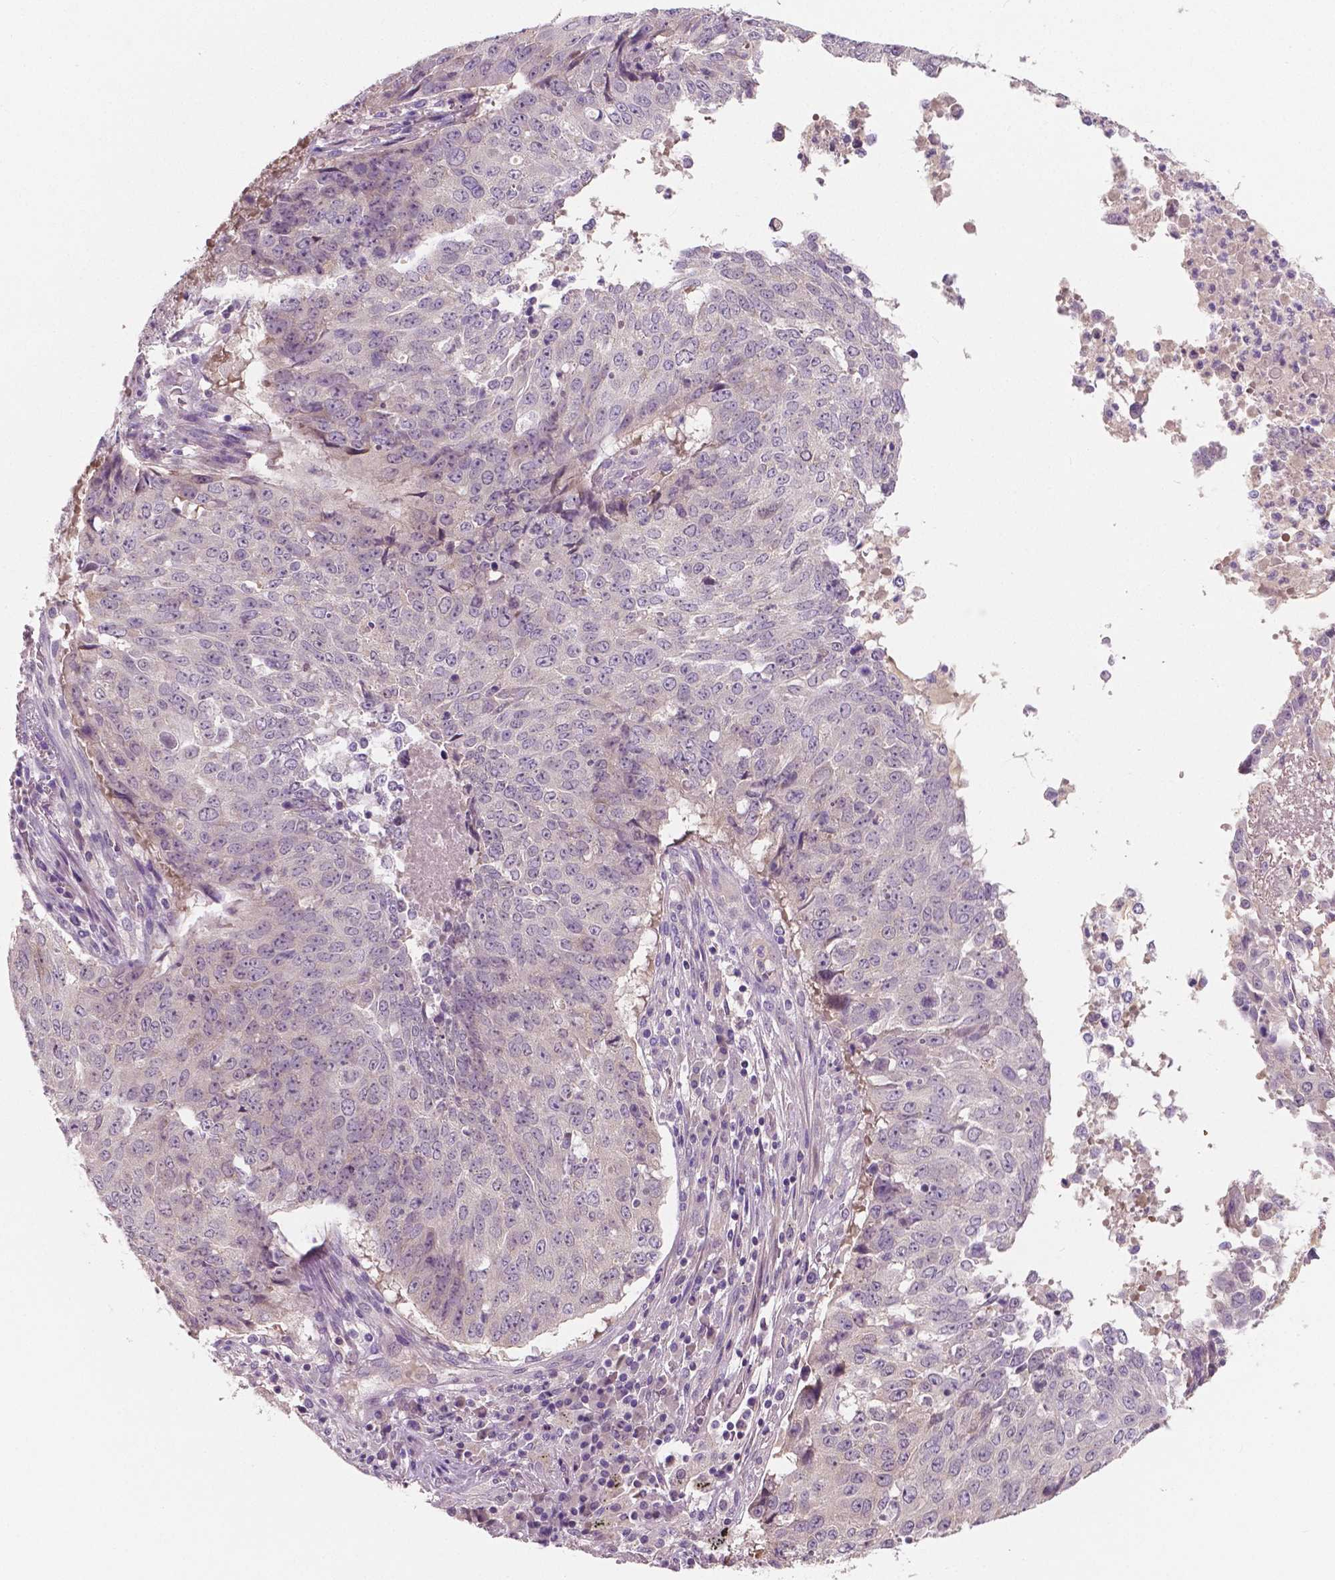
{"staining": {"intensity": "negative", "quantity": "none", "location": "none"}, "tissue": "lung cancer", "cell_type": "Tumor cells", "image_type": "cancer", "snomed": [{"axis": "morphology", "description": "Normal tissue, NOS"}, {"axis": "morphology", "description": "Squamous cell carcinoma, NOS"}, {"axis": "topography", "description": "Bronchus"}, {"axis": "topography", "description": "Lung"}], "caption": "This is an immunohistochemistry (IHC) micrograph of lung cancer. There is no staining in tumor cells.", "gene": "LSM14B", "patient": {"sex": "male", "age": 64}}